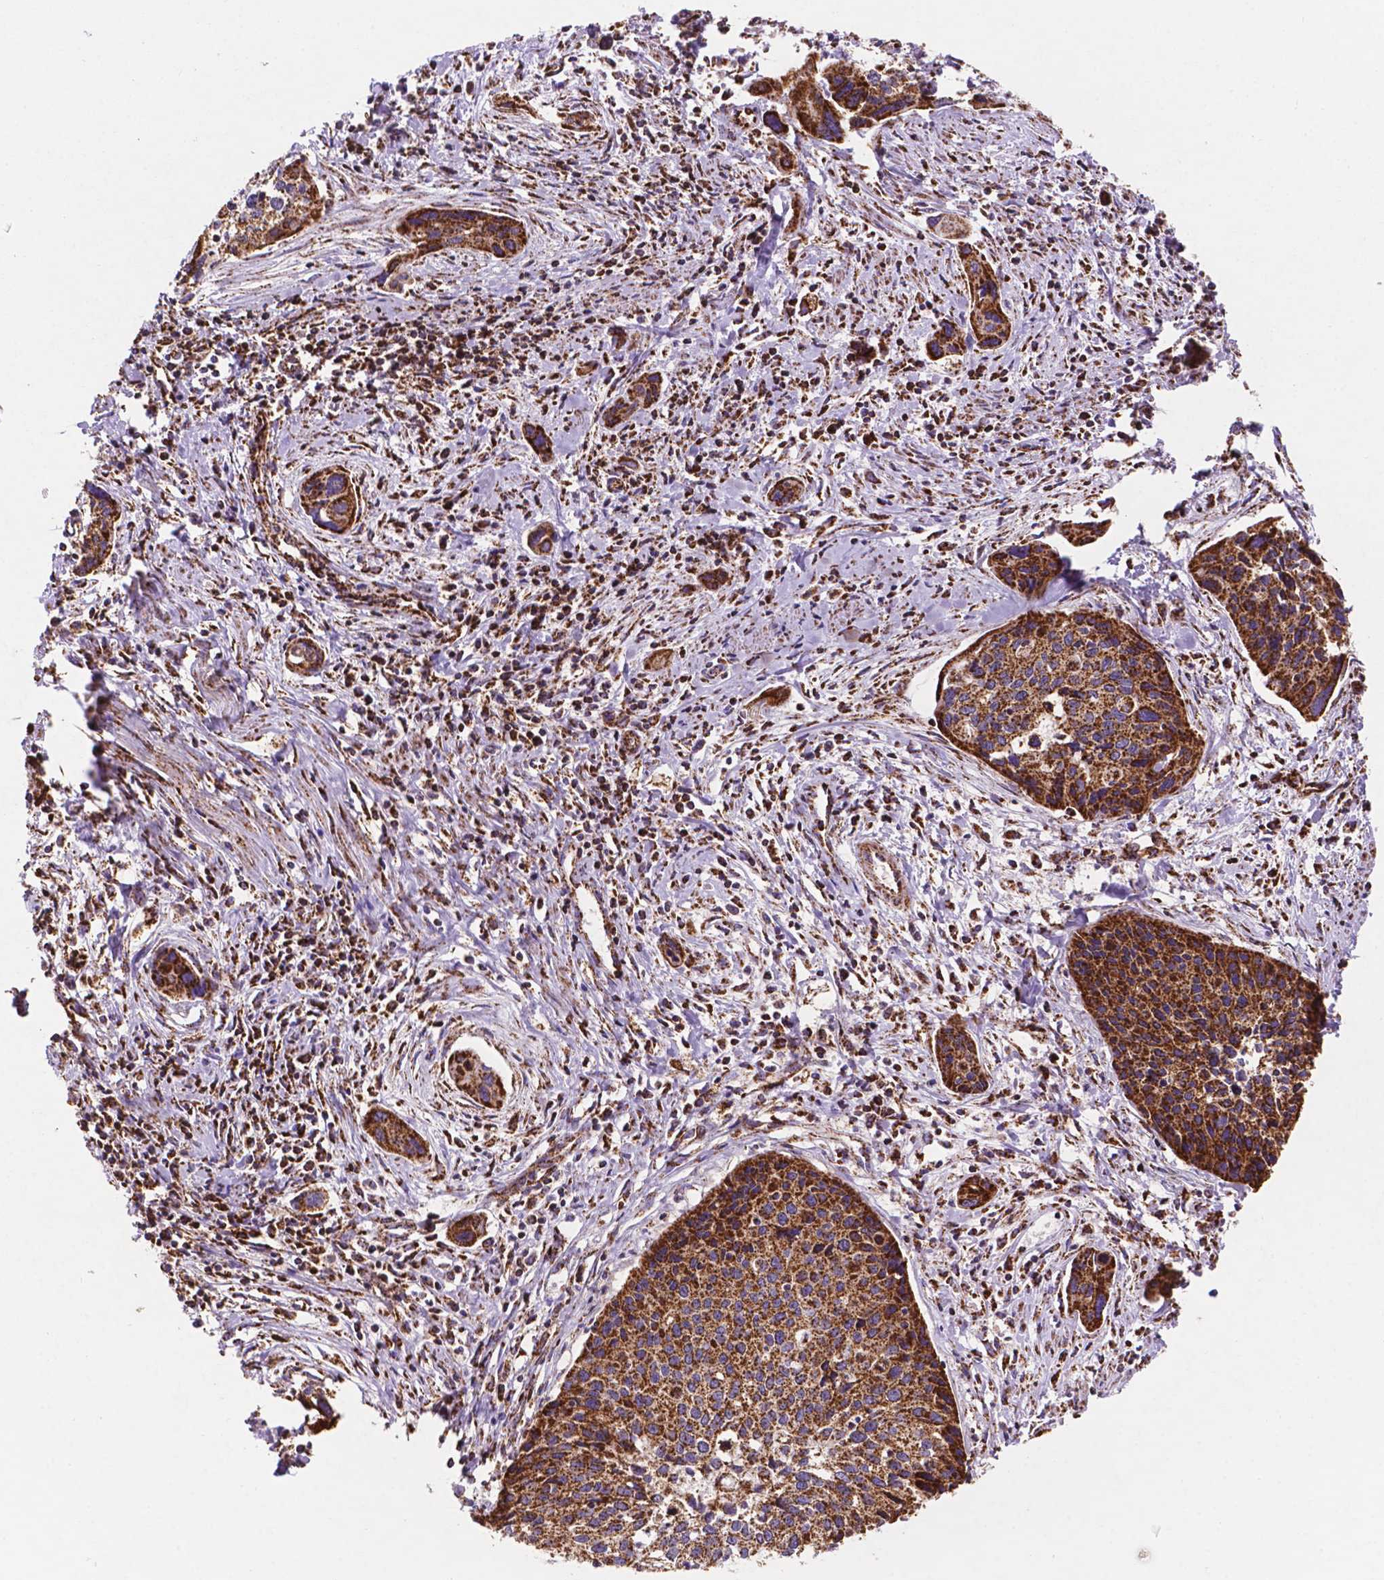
{"staining": {"intensity": "strong", "quantity": ">75%", "location": "cytoplasmic/membranous"}, "tissue": "cervical cancer", "cell_type": "Tumor cells", "image_type": "cancer", "snomed": [{"axis": "morphology", "description": "Squamous cell carcinoma, NOS"}, {"axis": "topography", "description": "Cervix"}], "caption": "A micrograph of human squamous cell carcinoma (cervical) stained for a protein exhibits strong cytoplasmic/membranous brown staining in tumor cells.", "gene": "HSPD1", "patient": {"sex": "female", "age": 31}}